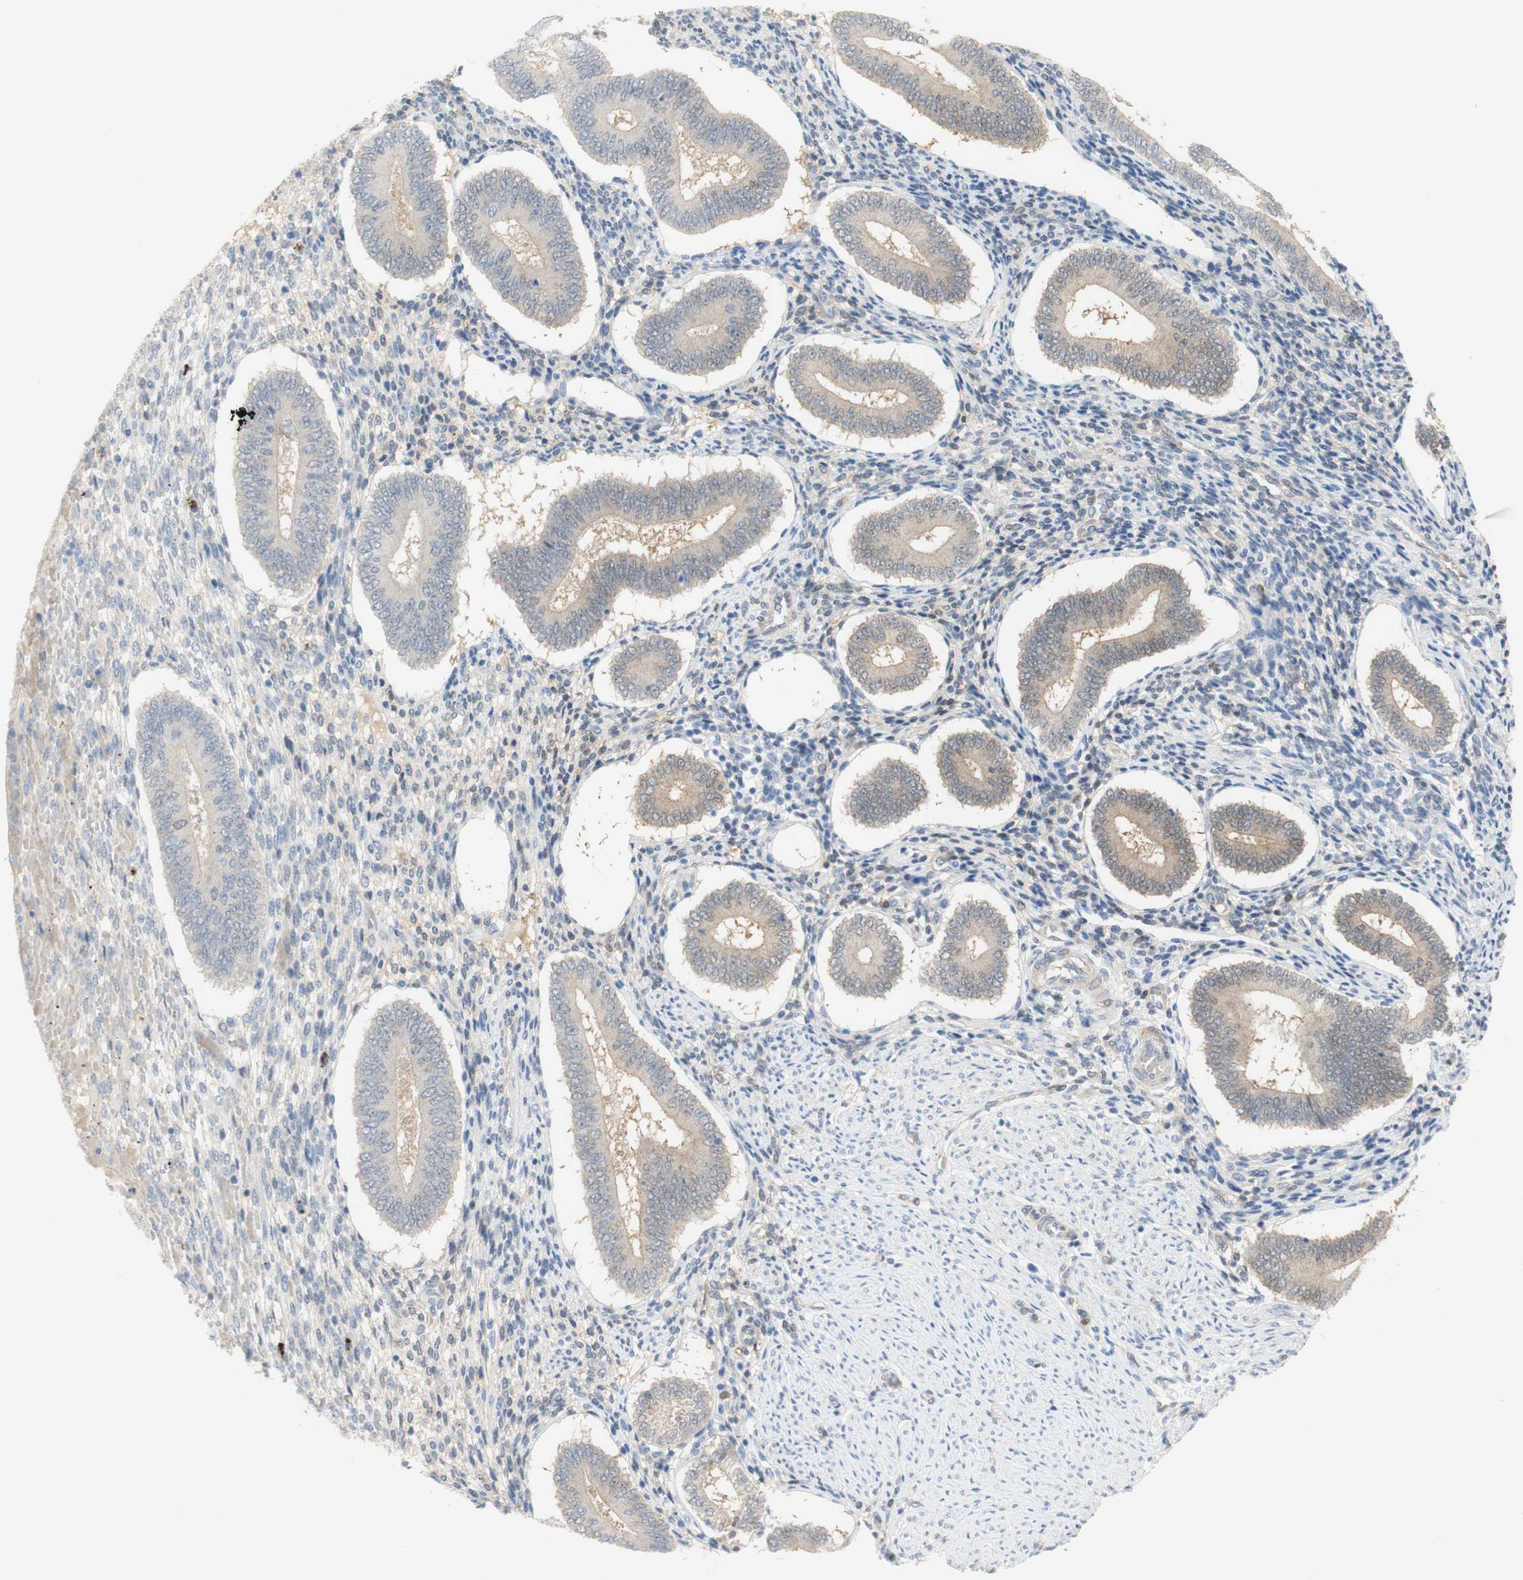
{"staining": {"intensity": "negative", "quantity": "none", "location": "none"}, "tissue": "endometrium", "cell_type": "Cells in endometrial stroma", "image_type": "normal", "snomed": [{"axis": "morphology", "description": "Normal tissue, NOS"}, {"axis": "topography", "description": "Endometrium"}], "caption": "High power microscopy histopathology image of an IHC histopathology image of benign endometrium, revealing no significant positivity in cells in endometrial stroma.", "gene": "SELENBP1", "patient": {"sex": "female", "age": 42}}